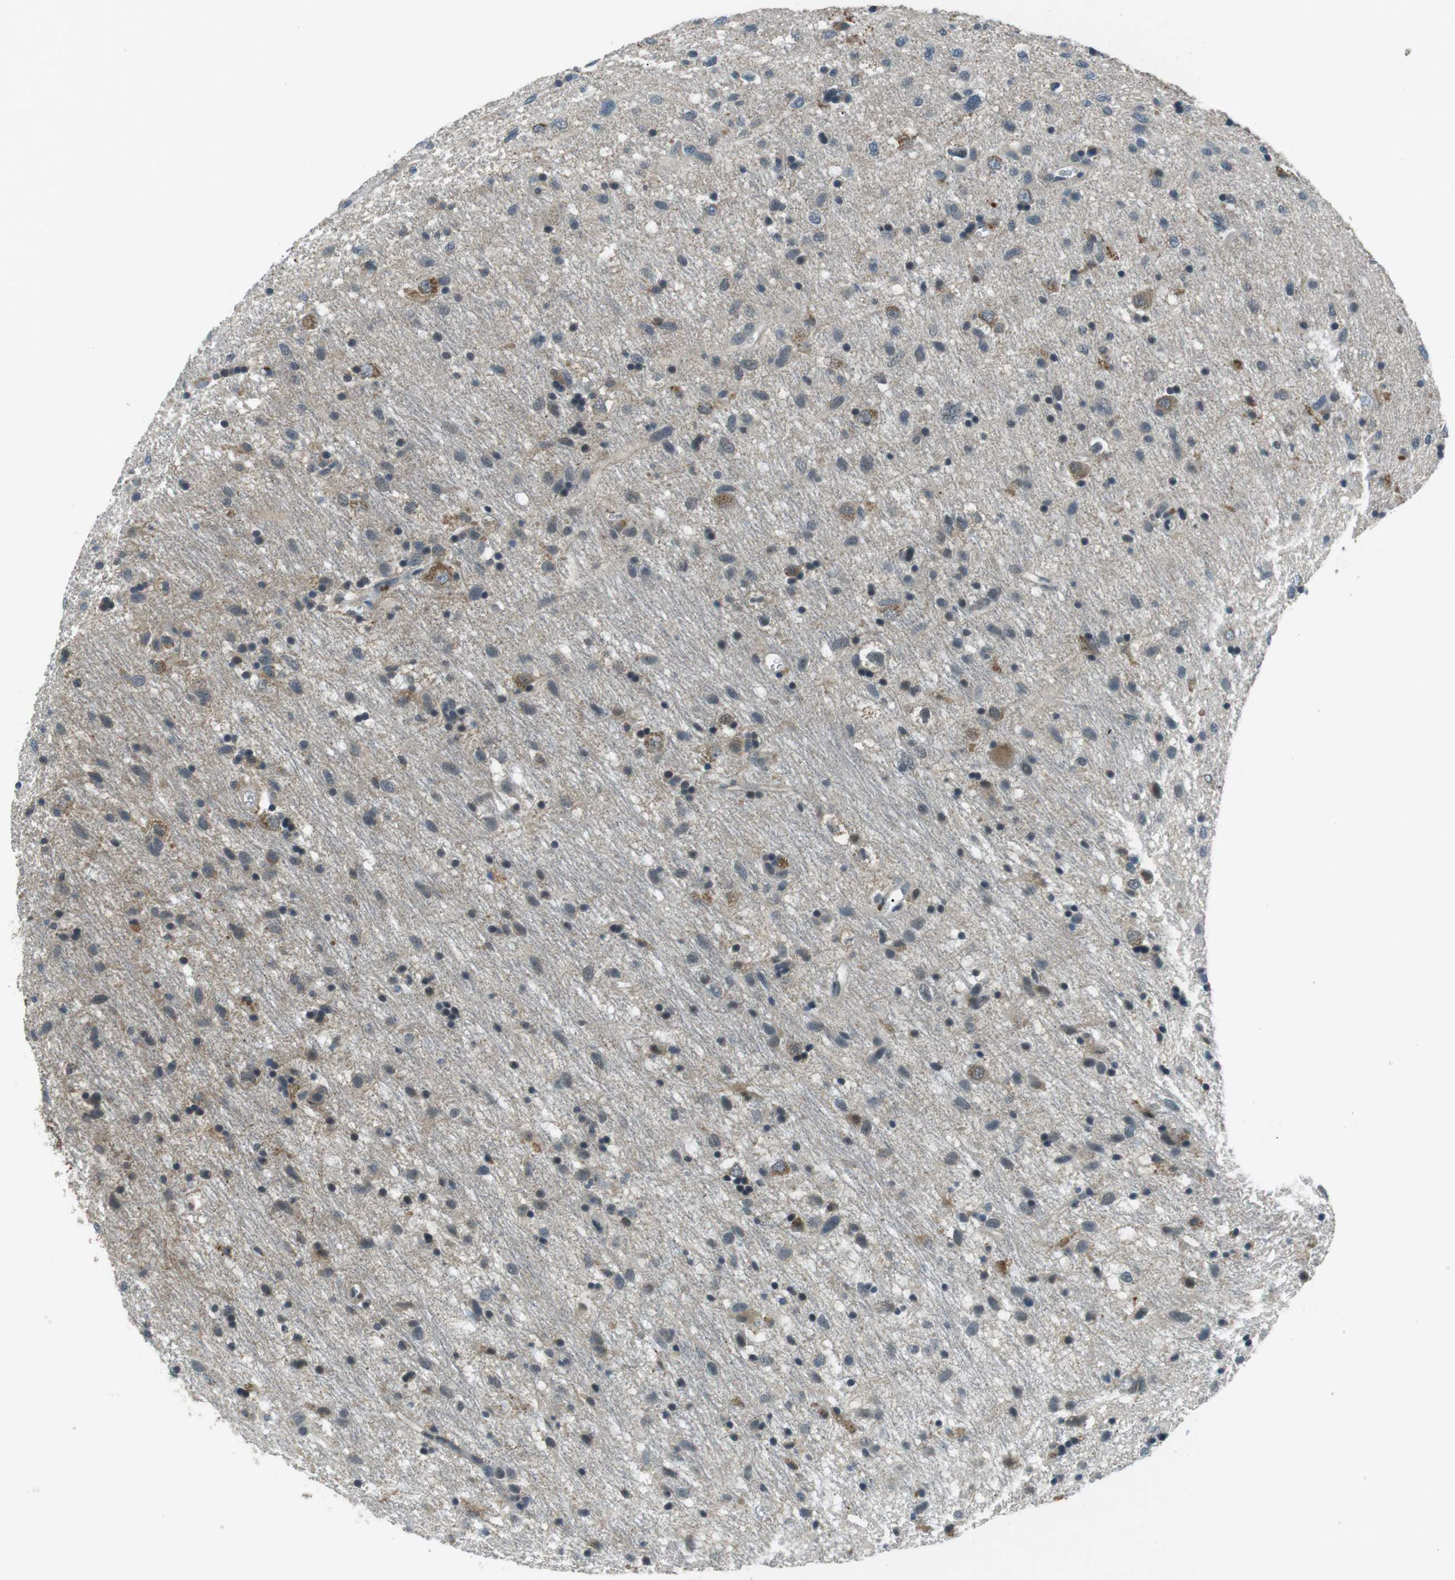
{"staining": {"intensity": "weak", "quantity": "<25%", "location": "cytoplasmic/membranous"}, "tissue": "glioma", "cell_type": "Tumor cells", "image_type": "cancer", "snomed": [{"axis": "morphology", "description": "Glioma, malignant, Low grade"}, {"axis": "topography", "description": "Brain"}], "caption": "This photomicrograph is of glioma stained with immunohistochemistry (IHC) to label a protein in brown with the nuclei are counter-stained blue. There is no positivity in tumor cells.", "gene": "FAM3B", "patient": {"sex": "male", "age": 77}}